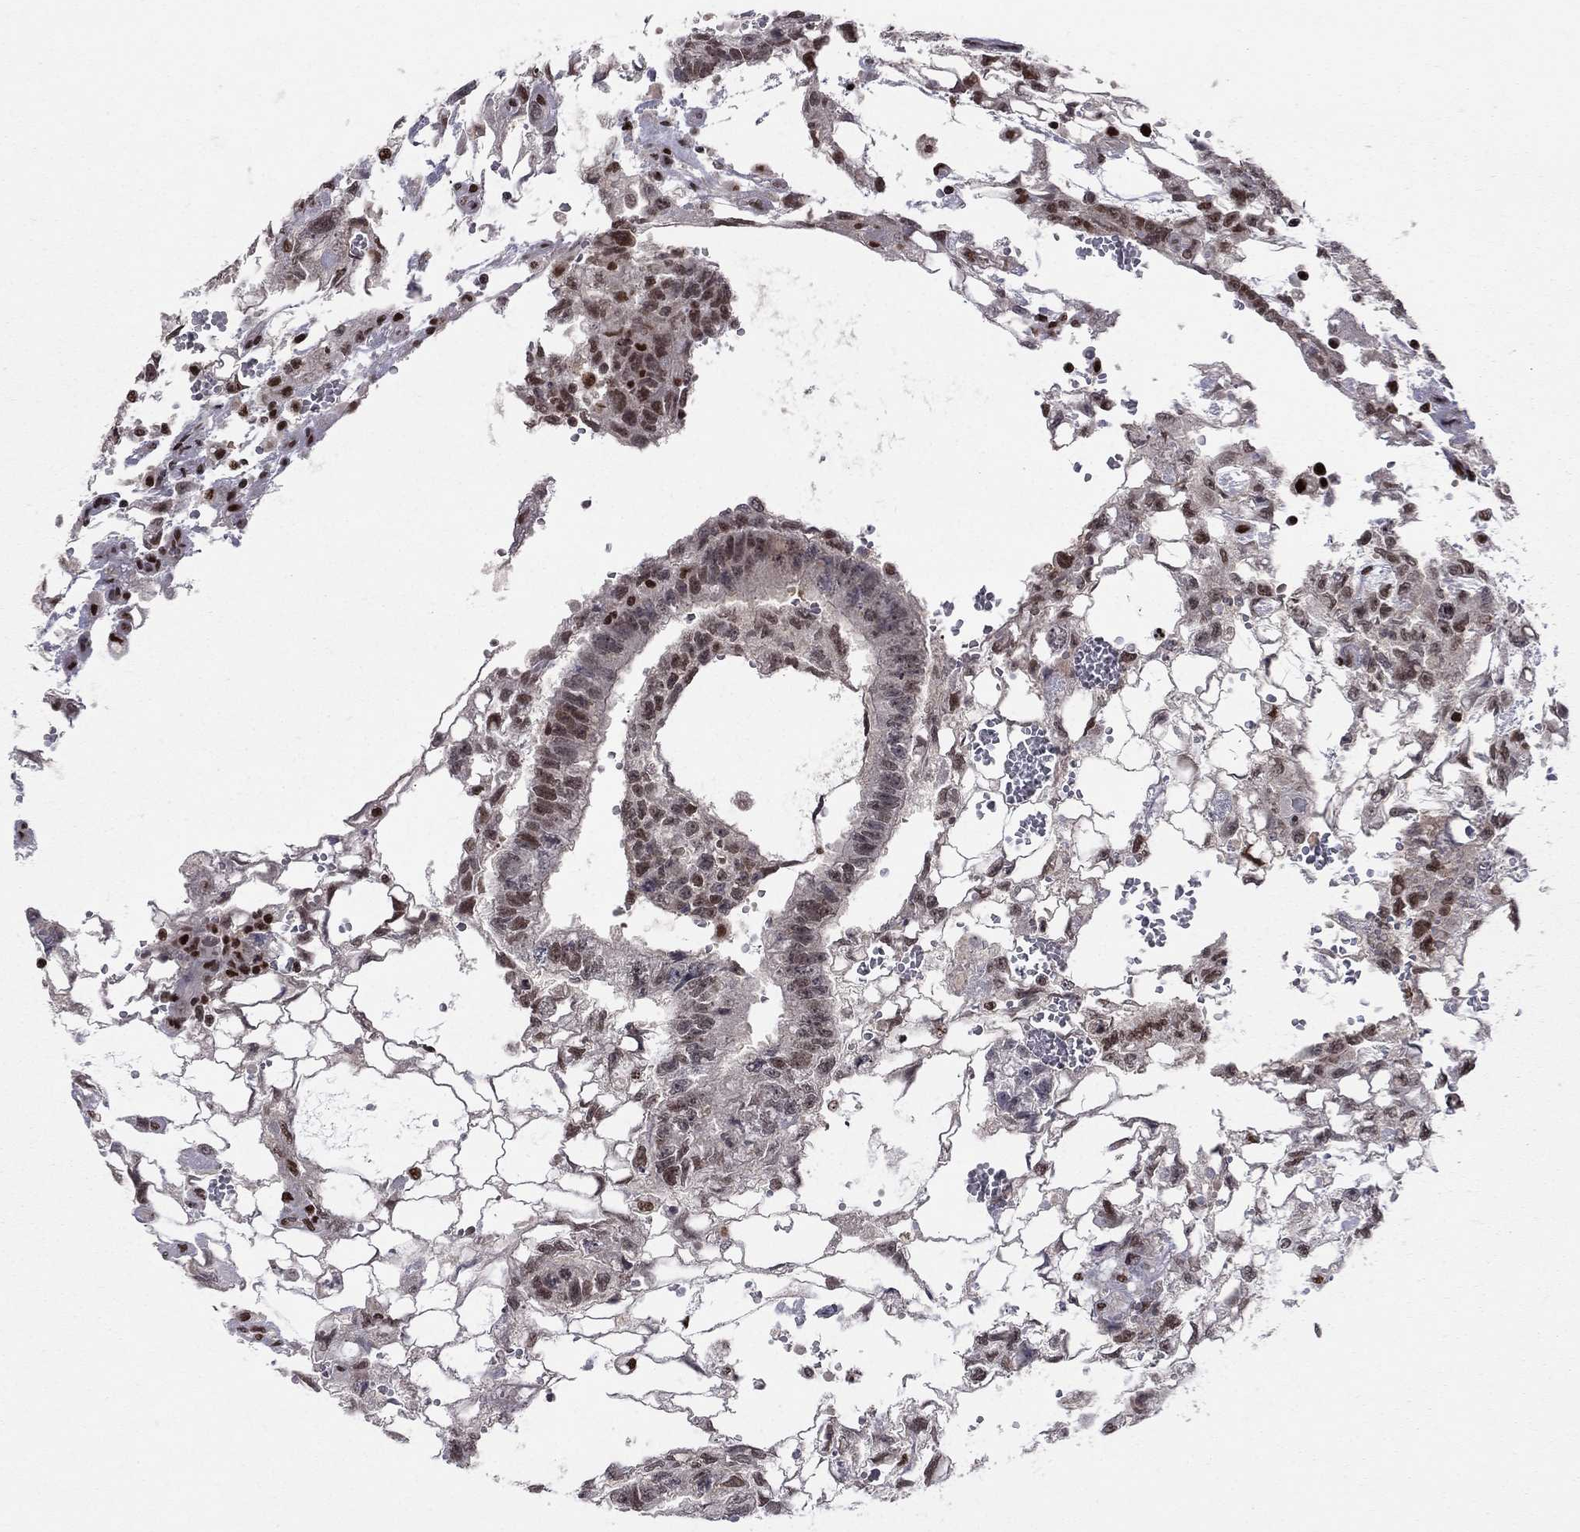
{"staining": {"intensity": "strong", "quantity": "25%-75%", "location": "nuclear"}, "tissue": "testis cancer", "cell_type": "Tumor cells", "image_type": "cancer", "snomed": [{"axis": "morphology", "description": "Carcinoma, Embryonal, NOS"}, {"axis": "topography", "description": "Testis"}], "caption": "Testis cancer (embryonal carcinoma) stained with a protein marker reveals strong staining in tumor cells.", "gene": "RNASEH2C", "patient": {"sex": "male", "age": 32}}